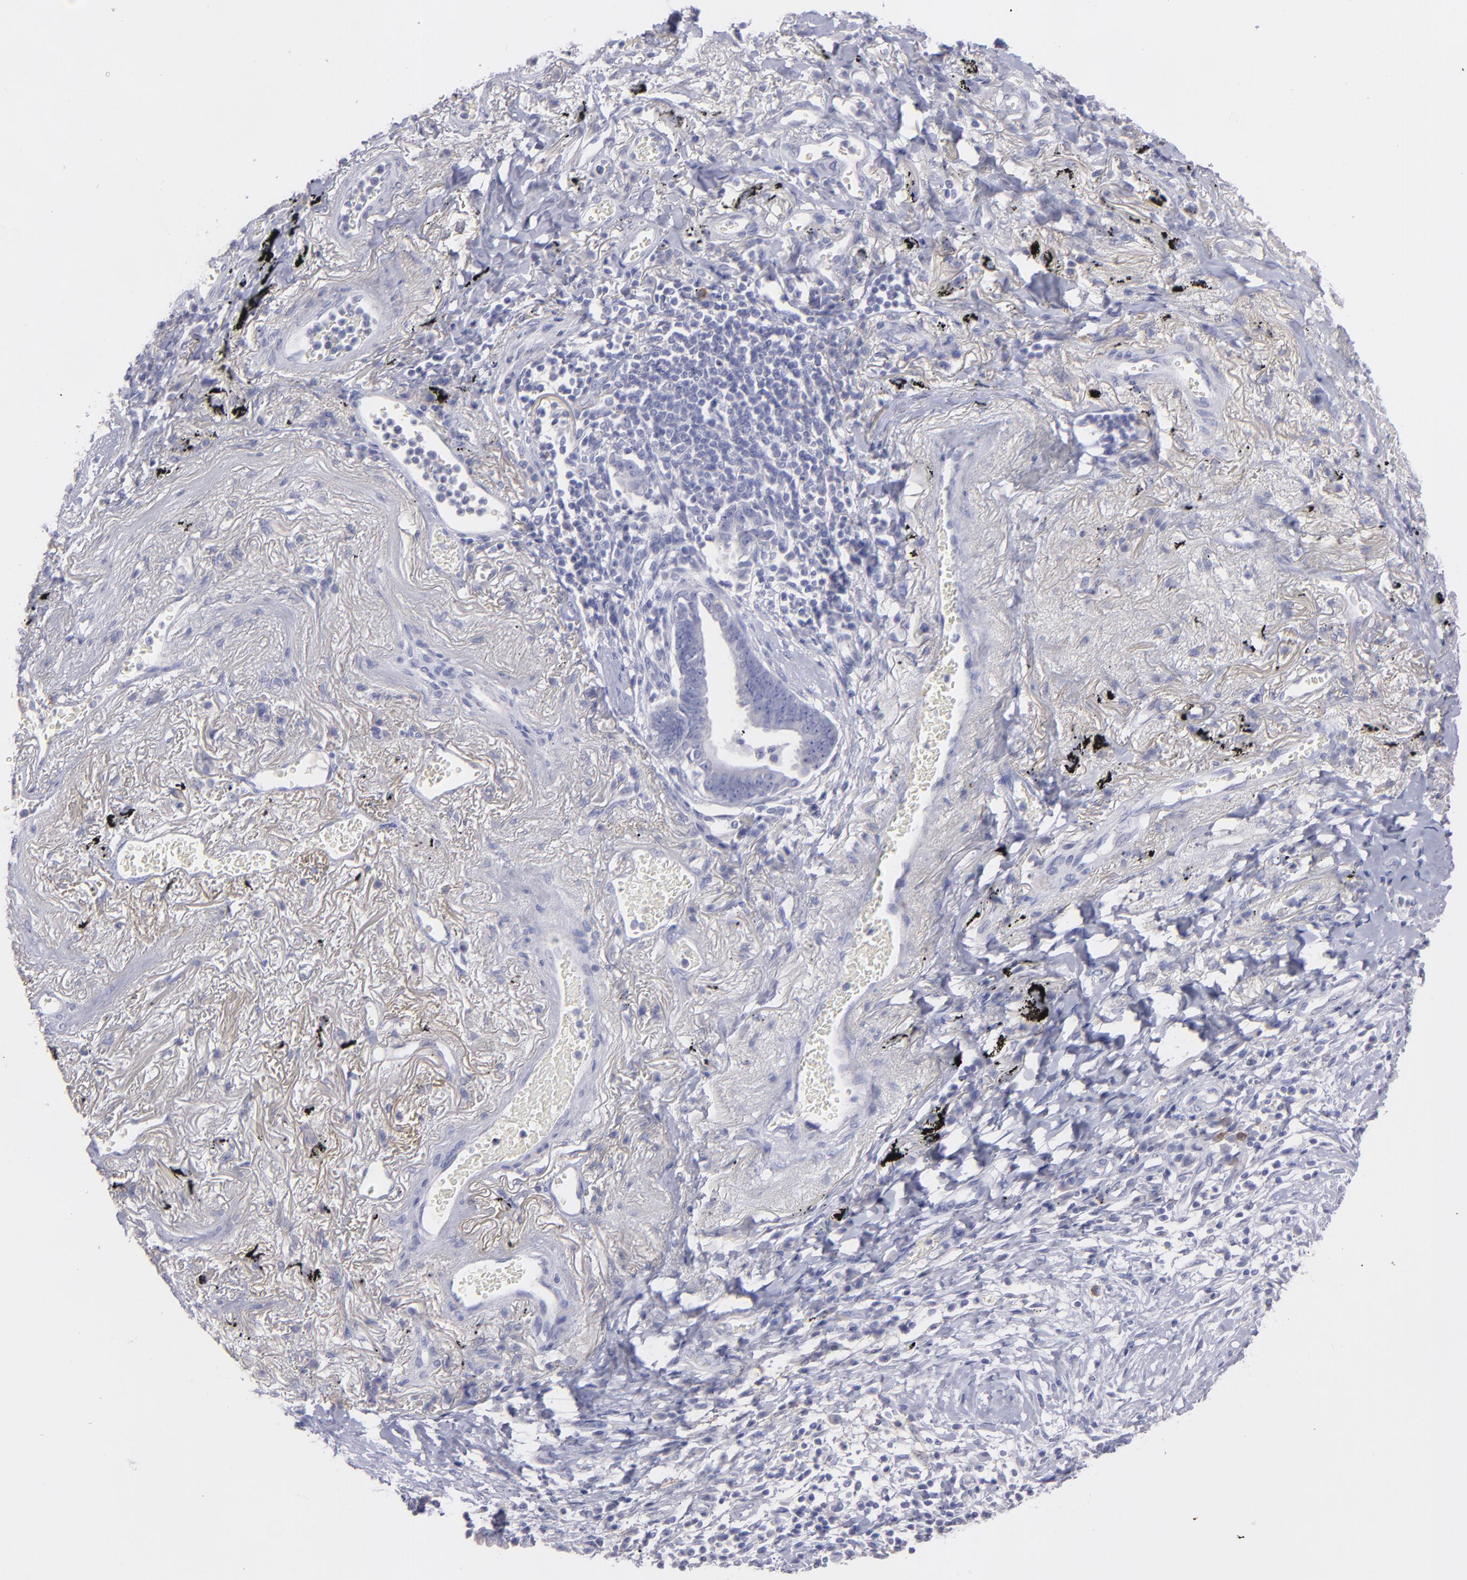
{"staining": {"intensity": "negative", "quantity": "none", "location": "none"}, "tissue": "lung cancer", "cell_type": "Tumor cells", "image_type": "cancer", "snomed": [{"axis": "morphology", "description": "Adenocarcinoma, NOS"}, {"axis": "topography", "description": "Lung"}], "caption": "This histopathology image is of adenocarcinoma (lung) stained with IHC to label a protein in brown with the nuclei are counter-stained blue. There is no positivity in tumor cells.", "gene": "SNAP25", "patient": {"sex": "female", "age": 64}}